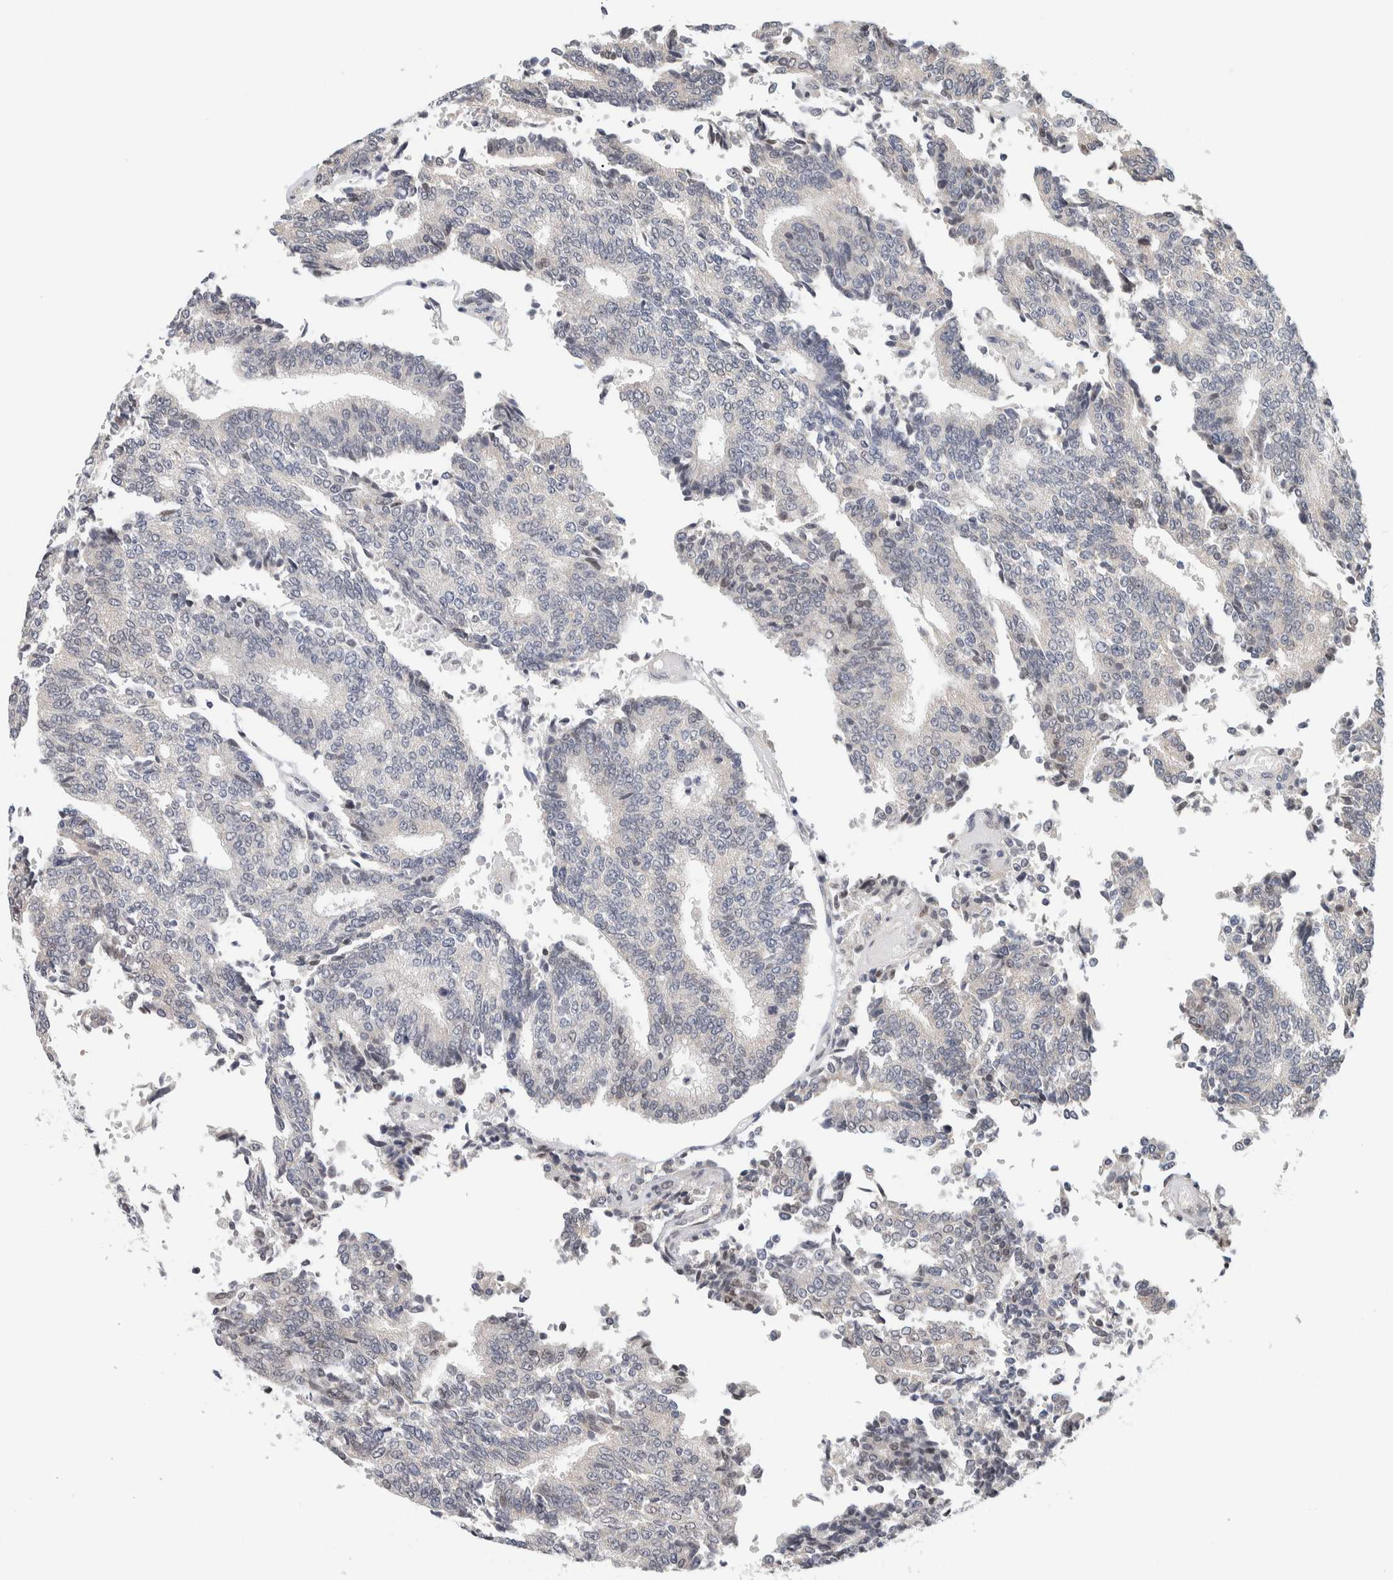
{"staining": {"intensity": "negative", "quantity": "none", "location": "none"}, "tissue": "prostate cancer", "cell_type": "Tumor cells", "image_type": "cancer", "snomed": [{"axis": "morphology", "description": "Normal tissue, NOS"}, {"axis": "morphology", "description": "Adenocarcinoma, High grade"}, {"axis": "topography", "description": "Prostate"}, {"axis": "topography", "description": "Seminal veicle"}], "caption": "Tumor cells are negative for brown protein staining in prostate adenocarcinoma (high-grade).", "gene": "NEUROD1", "patient": {"sex": "male", "age": 55}}